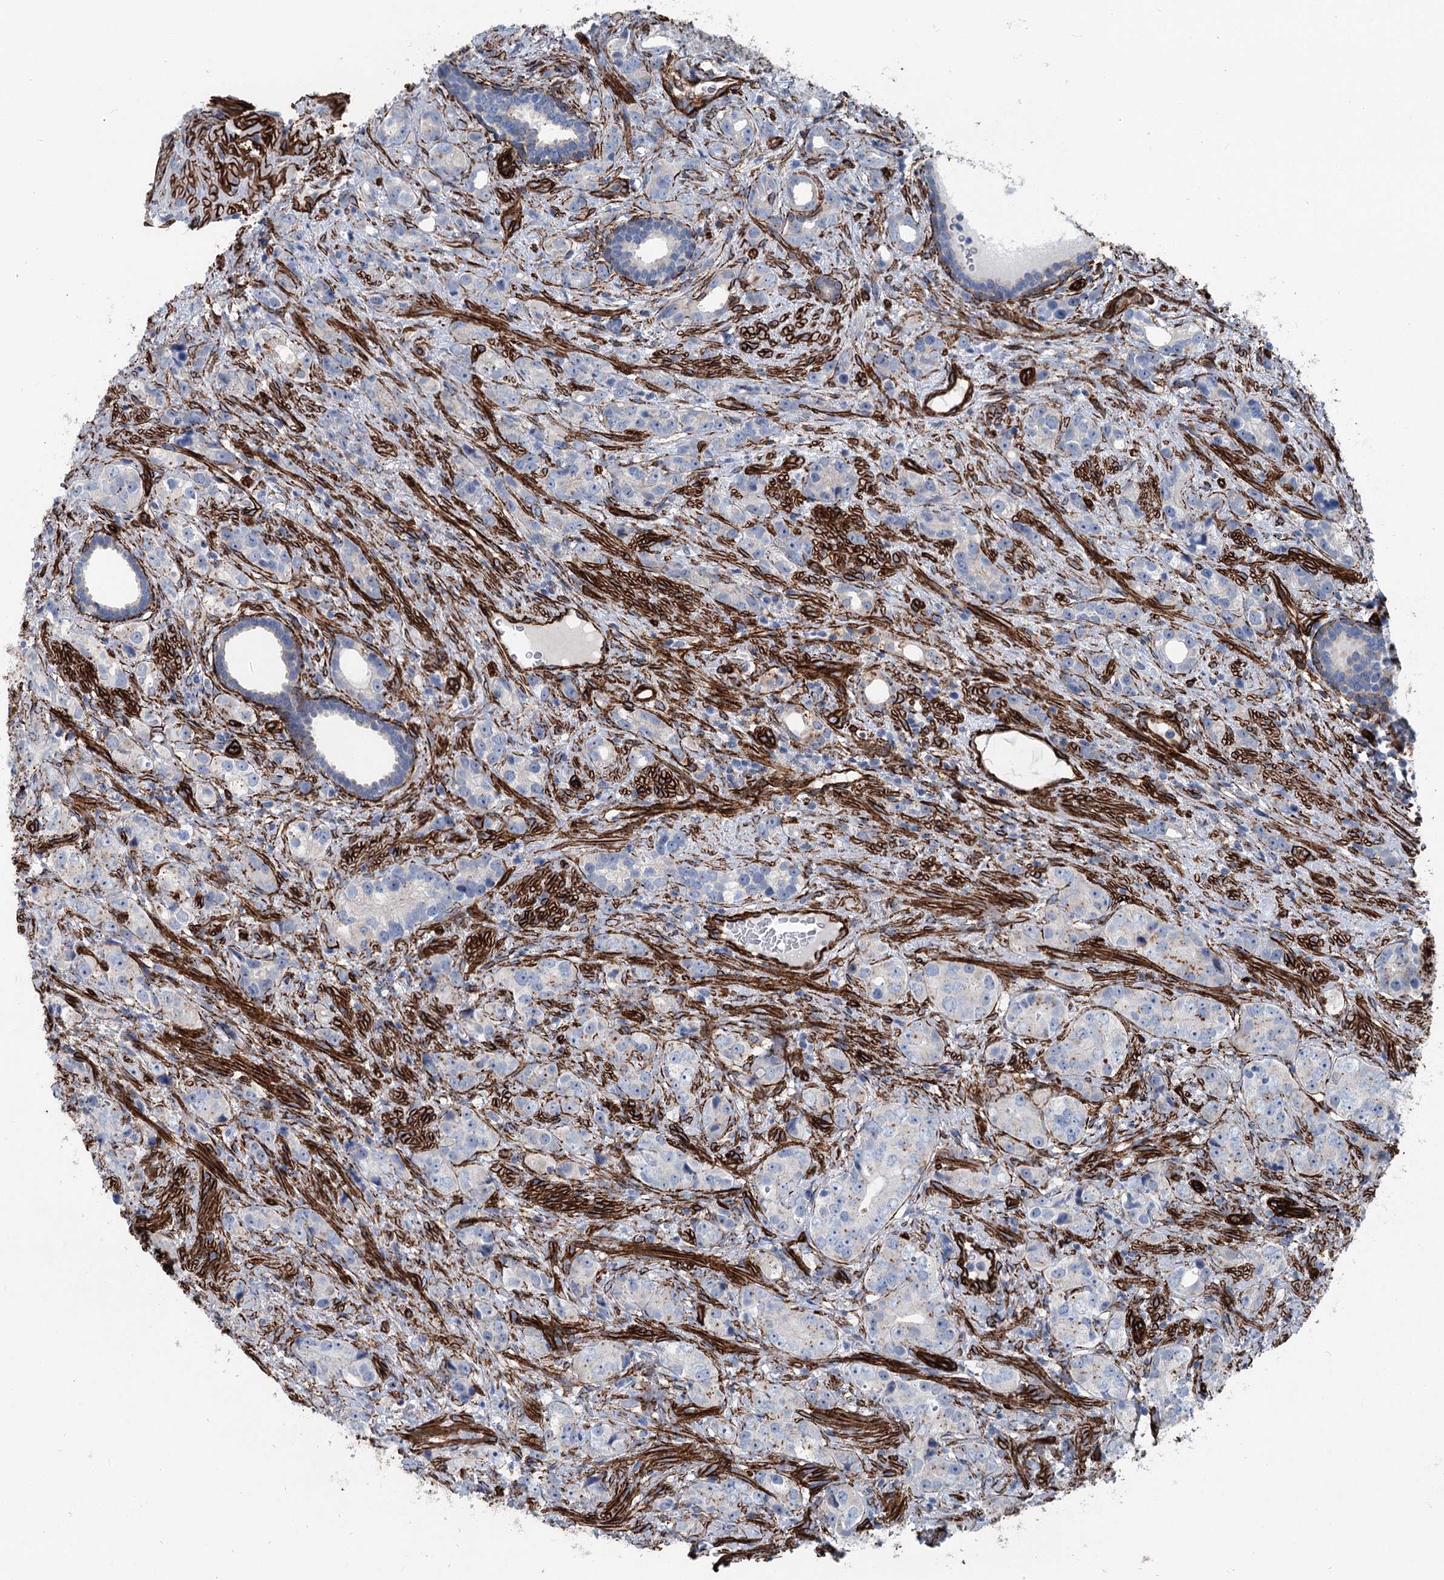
{"staining": {"intensity": "negative", "quantity": "none", "location": "none"}, "tissue": "prostate cancer", "cell_type": "Tumor cells", "image_type": "cancer", "snomed": [{"axis": "morphology", "description": "Adenocarcinoma, High grade"}, {"axis": "topography", "description": "Prostate"}], "caption": "An image of prostate high-grade adenocarcinoma stained for a protein exhibits no brown staining in tumor cells.", "gene": "IQSEC1", "patient": {"sex": "male", "age": 63}}